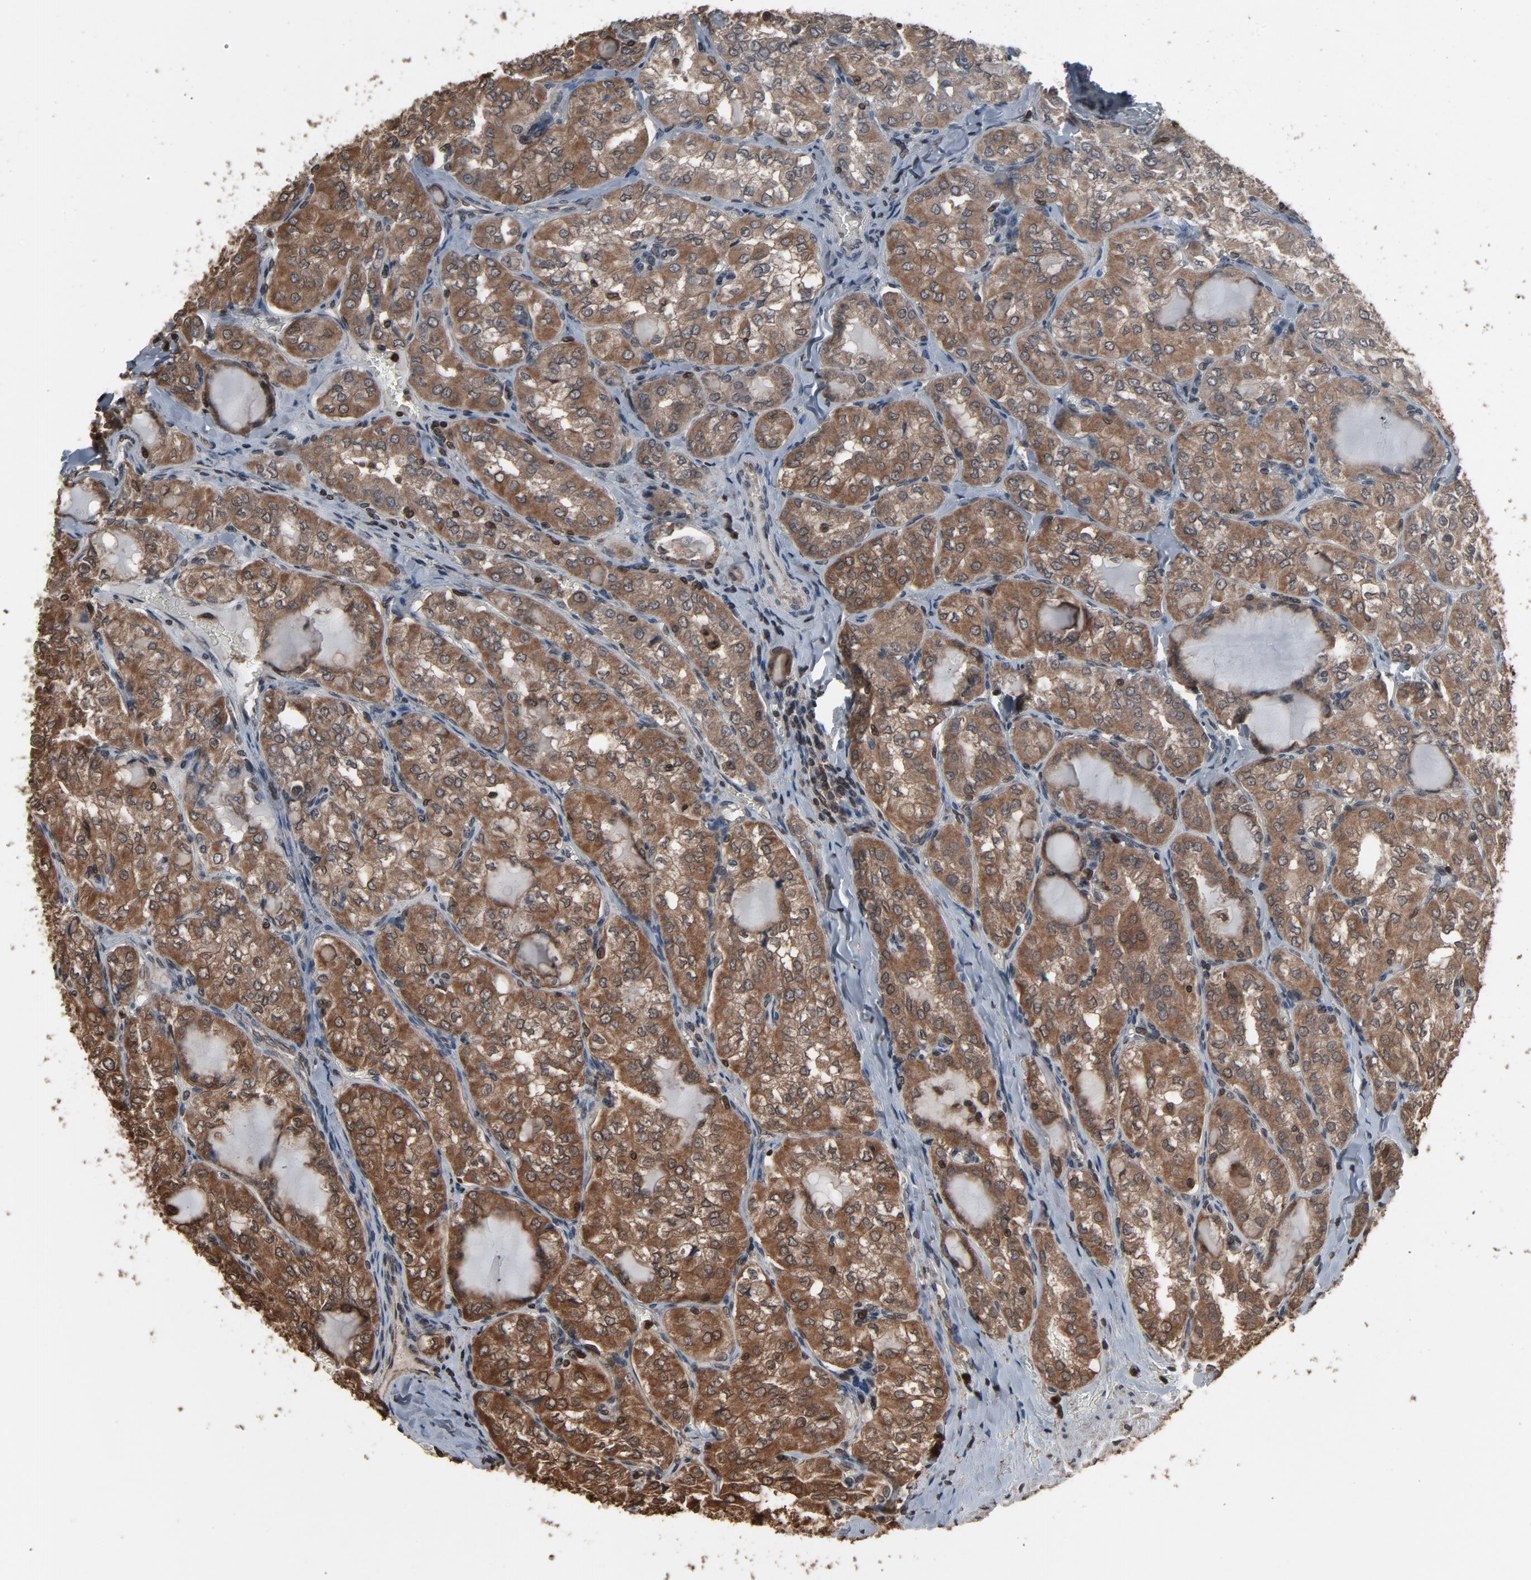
{"staining": {"intensity": "moderate", "quantity": "<25%", "location": "cytoplasmic/membranous,nuclear"}, "tissue": "thyroid cancer", "cell_type": "Tumor cells", "image_type": "cancer", "snomed": [{"axis": "morphology", "description": "Papillary adenocarcinoma, NOS"}, {"axis": "topography", "description": "Thyroid gland"}], "caption": "Protein positivity by IHC reveals moderate cytoplasmic/membranous and nuclear positivity in approximately <25% of tumor cells in thyroid cancer. The protein is stained brown, and the nuclei are stained in blue (DAB (3,3'-diaminobenzidine) IHC with brightfield microscopy, high magnification).", "gene": "UBE2D1", "patient": {"sex": "male", "age": 20}}